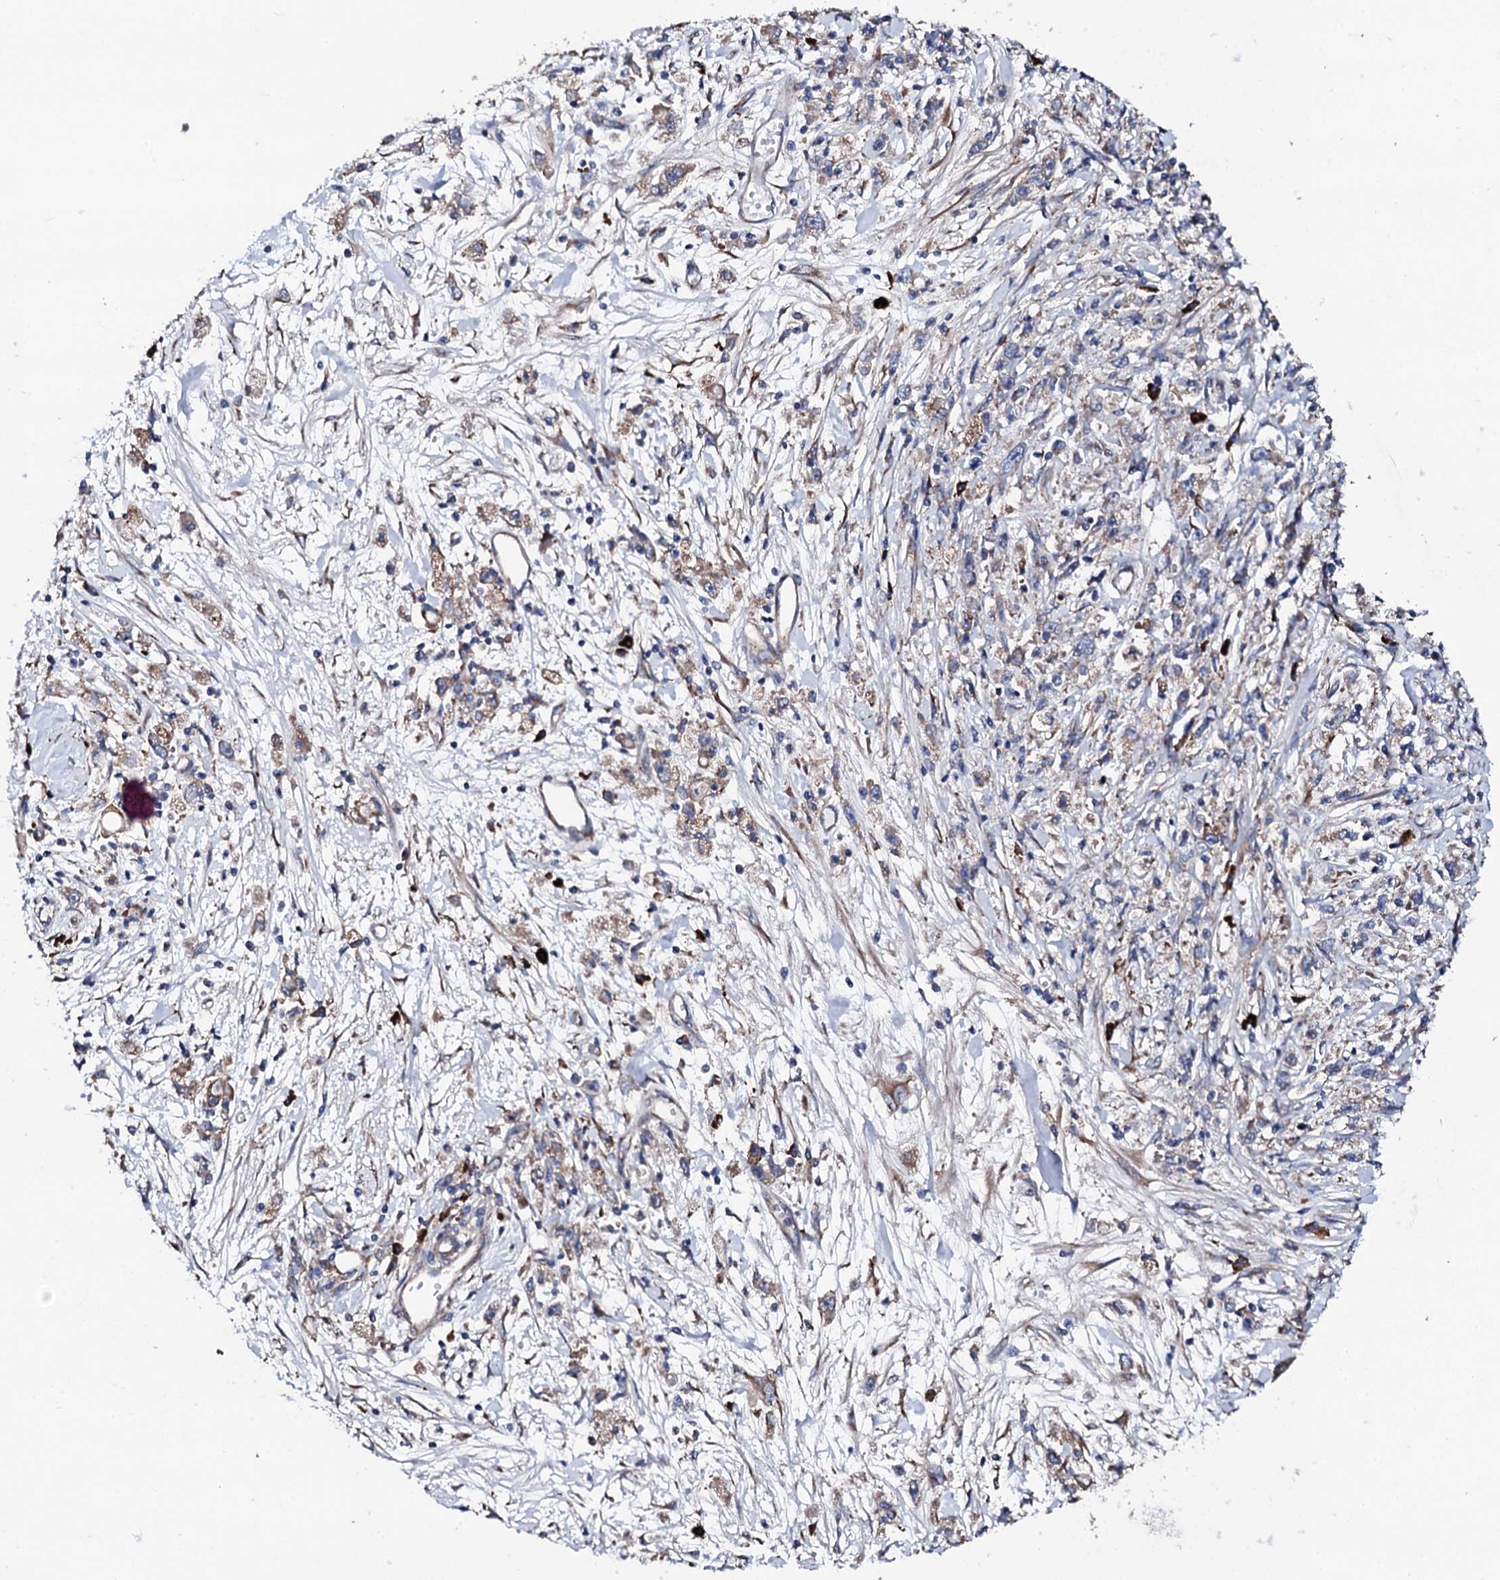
{"staining": {"intensity": "negative", "quantity": "none", "location": "none"}, "tissue": "stomach cancer", "cell_type": "Tumor cells", "image_type": "cancer", "snomed": [{"axis": "morphology", "description": "Adenocarcinoma, NOS"}, {"axis": "topography", "description": "Stomach"}], "caption": "Immunohistochemical staining of adenocarcinoma (stomach) demonstrates no significant staining in tumor cells. (DAB (3,3'-diaminobenzidine) immunohistochemistry visualized using brightfield microscopy, high magnification).", "gene": "LIPT2", "patient": {"sex": "female", "age": 59}}